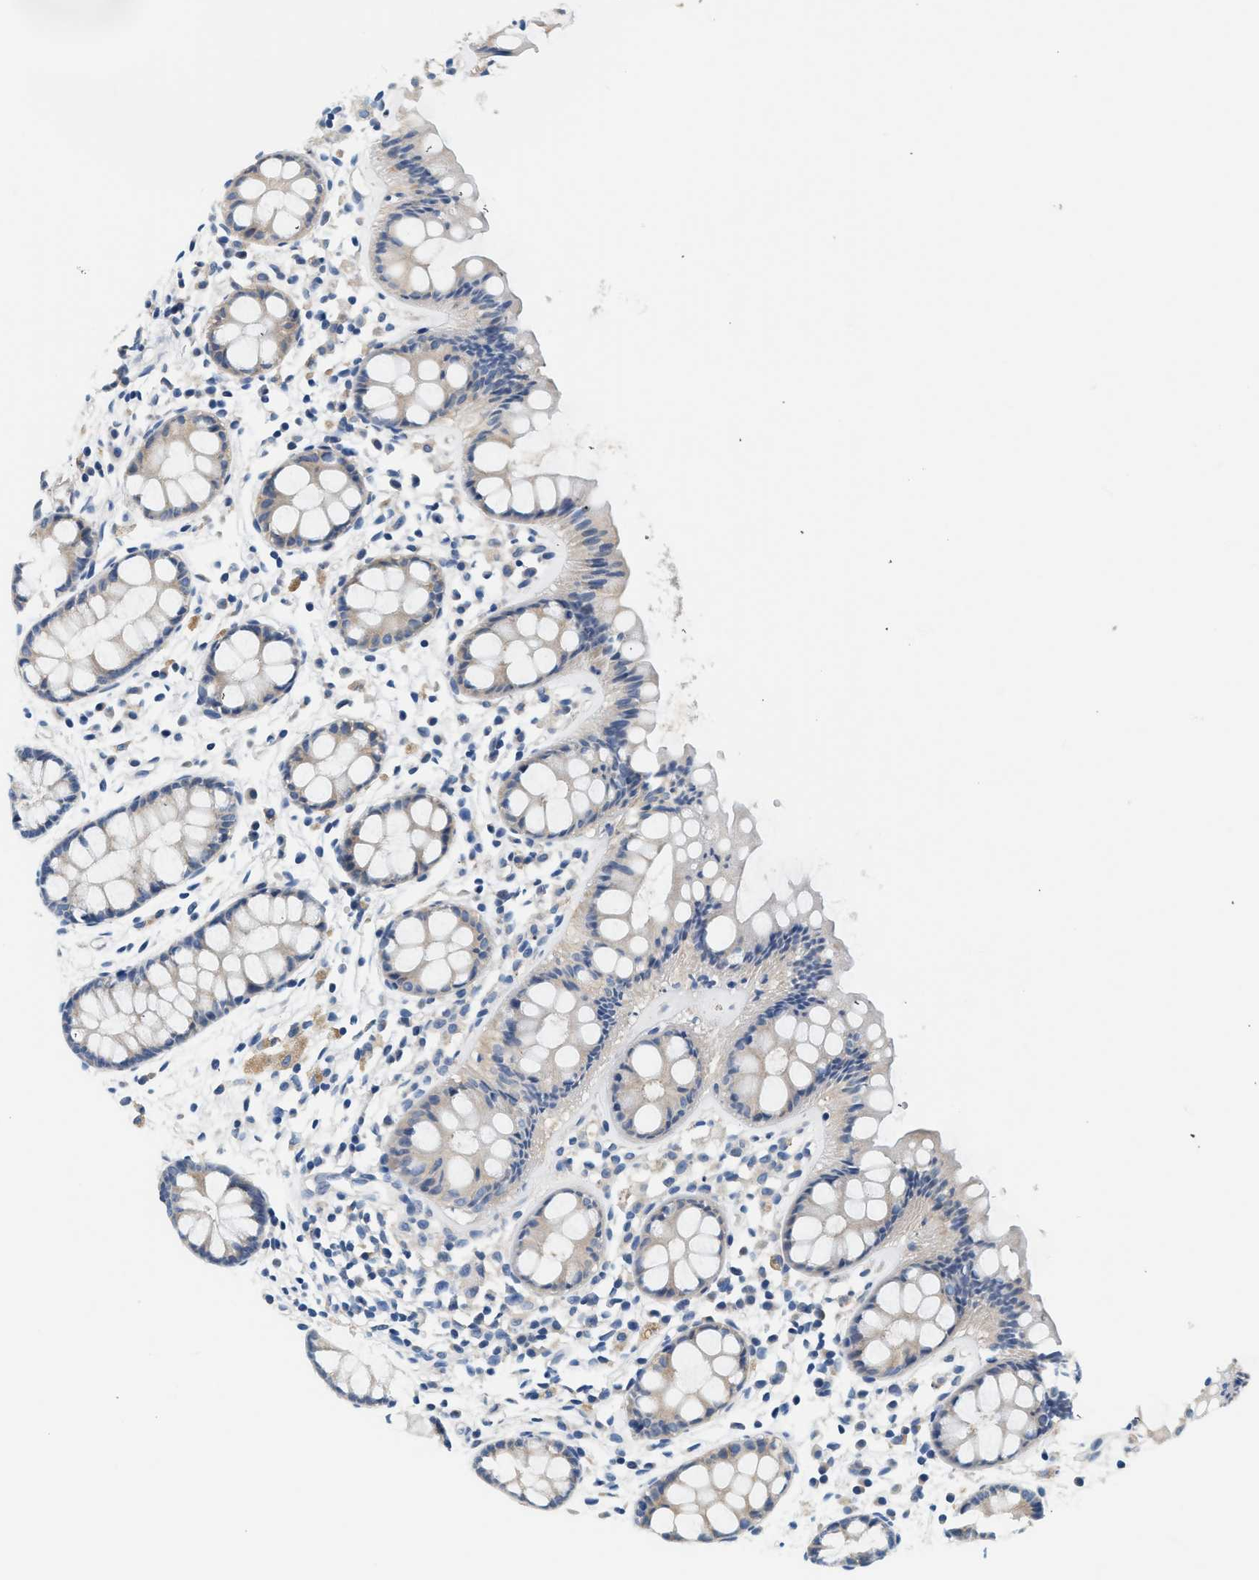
{"staining": {"intensity": "weak", "quantity": "<25%", "location": "cytoplasmic/membranous"}, "tissue": "rectum", "cell_type": "Glandular cells", "image_type": "normal", "snomed": [{"axis": "morphology", "description": "Normal tissue, NOS"}, {"axis": "topography", "description": "Rectum"}], "caption": "This micrograph is of unremarkable rectum stained with IHC to label a protein in brown with the nuclei are counter-stained blue. There is no positivity in glandular cells.", "gene": "SLC35E1", "patient": {"sex": "female", "age": 66}}